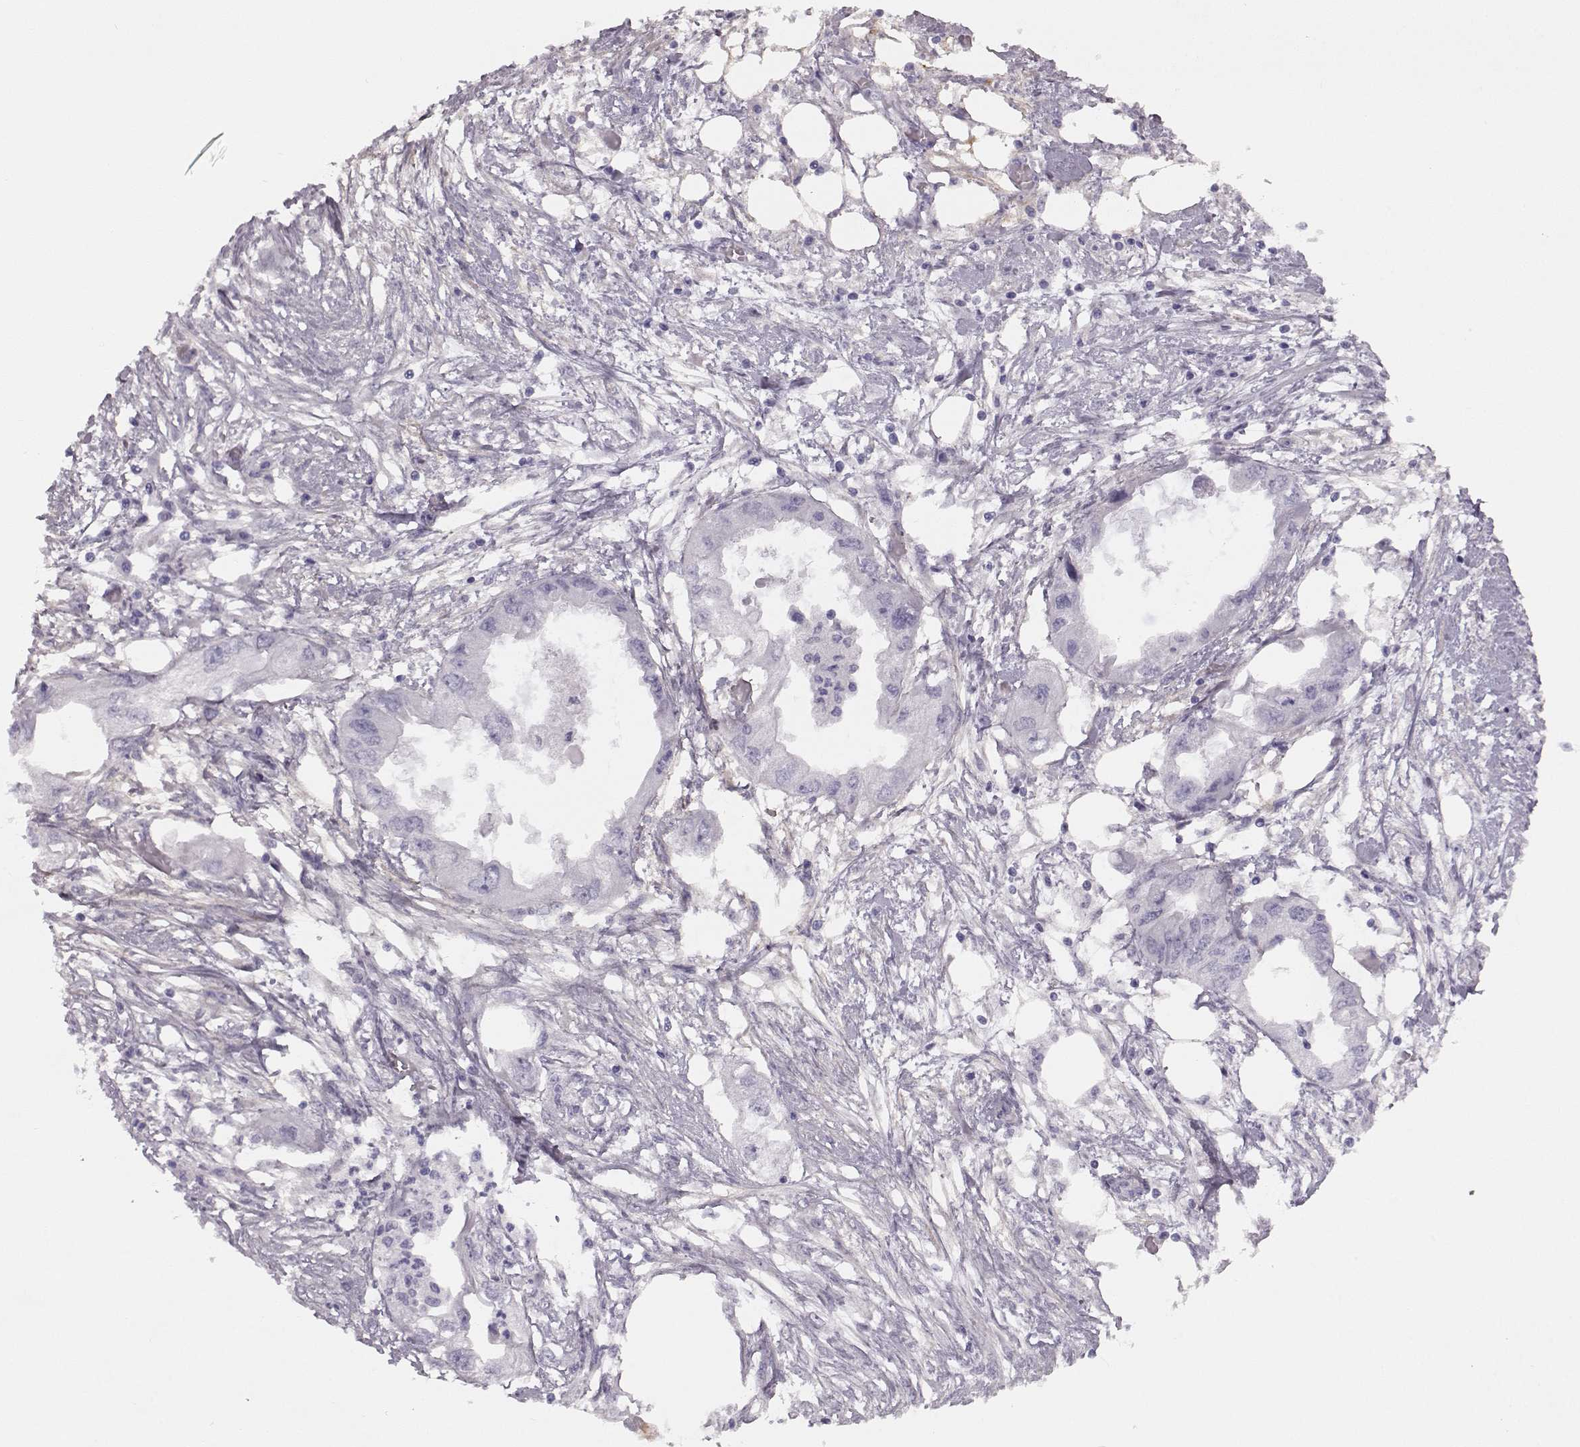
{"staining": {"intensity": "negative", "quantity": "none", "location": "none"}, "tissue": "endometrial cancer", "cell_type": "Tumor cells", "image_type": "cancer", "snomed": [{"axis": "morphology", "description": "Adenocarcinoma, NOS"}, {"axis": "morphology", "description": "Adenocarcinoma, metastatic, NOS"}, {"axis": "topography", "description": "Adipose tissue"}, {"axis": "topography", "description": "Endometrium"}], "caption": "Protein analysis of endometrial metastatic adenocarcinoma exhibits no significant positivity in tumor cells.", "gene": "TRIM69", "patient": {"sex": "female", "age": 67}}